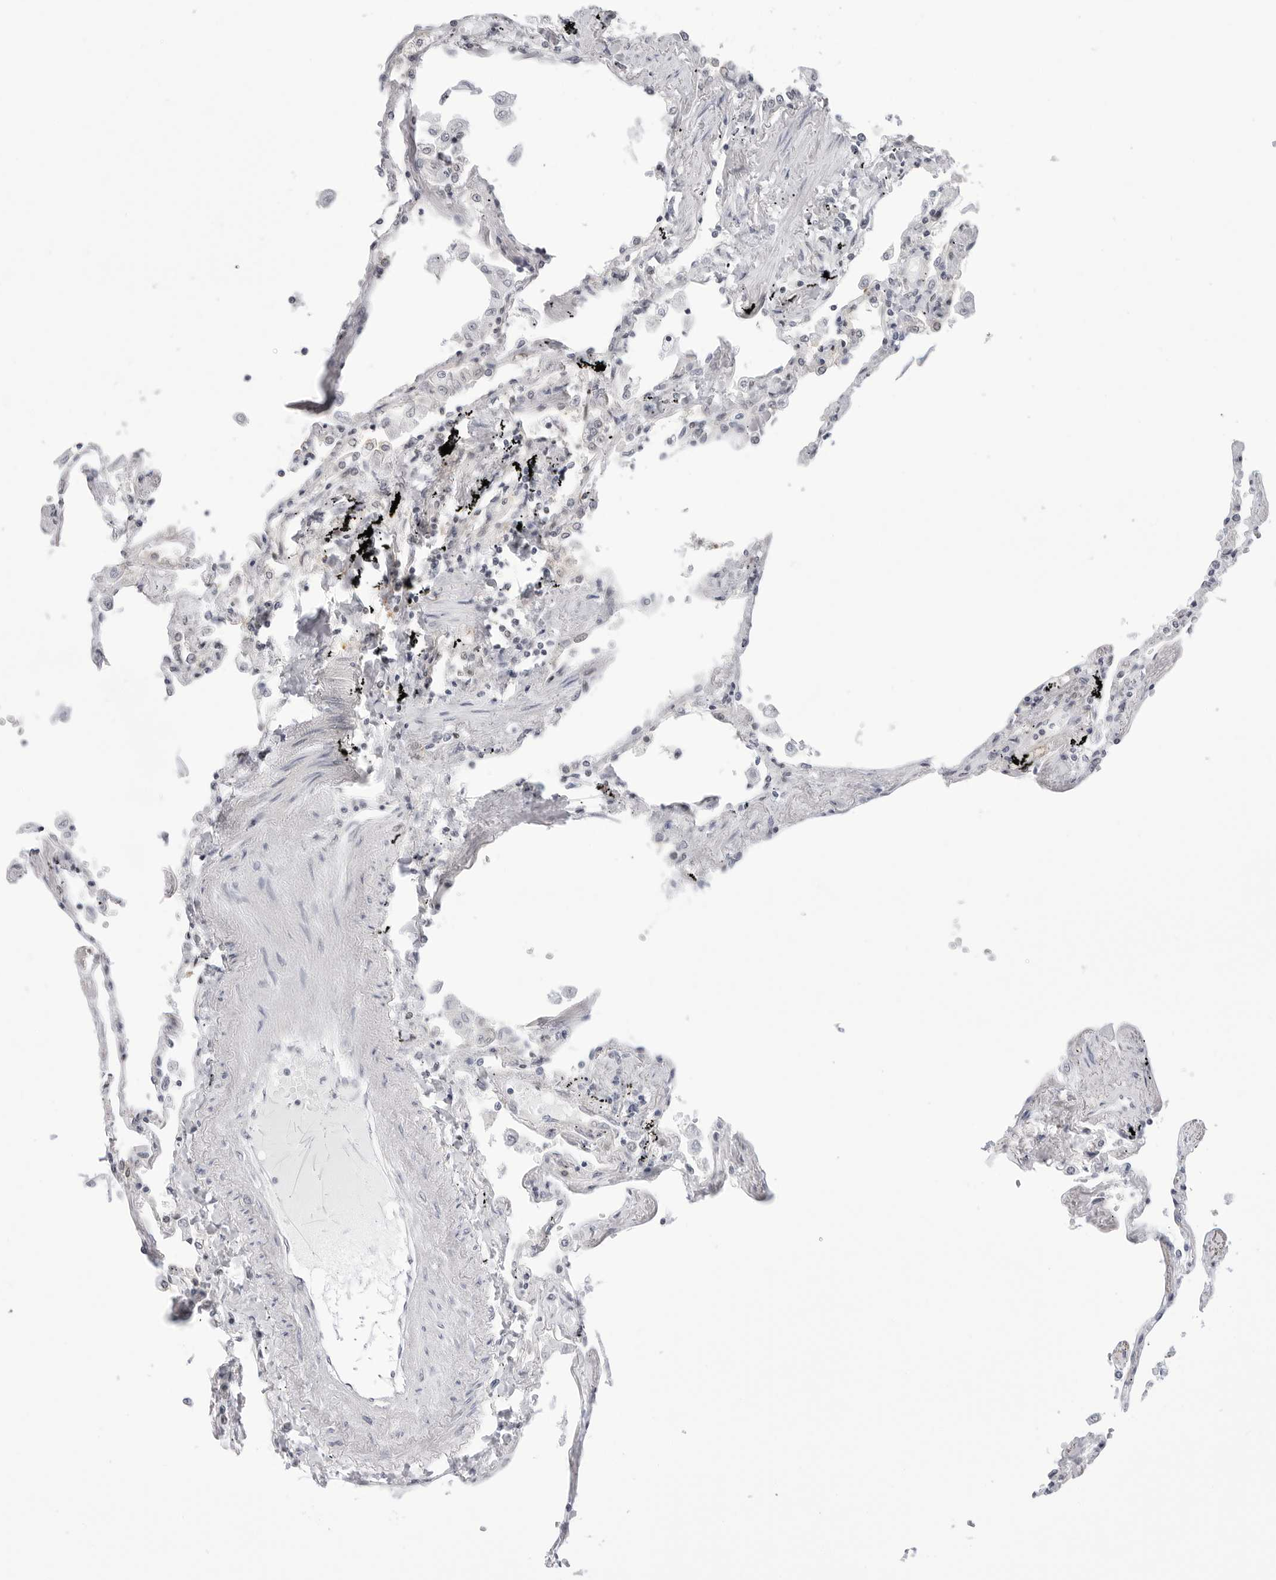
{"staining": {"intensity": "moderate", "quantity": "<25%", "location": "cytoplasmic/membranous,nuclear"}, "tissue": "lung", "cell_type": "Alveolar cells", "image_type": "normal", "snomed": [{"axis": "morphology", "description": "Normal tissue, NOS"}, {"axis": "topography", "description": "Lung"}], "caption": "Immunohistochemical staining of normal human lung reveals <25% levels of moderate cytoplasmic/membranous,nuclear protein expression in about <25% of alveolar cells.", "gene": "C1orf162", "patient": {"sex": "female", "age": 67}}